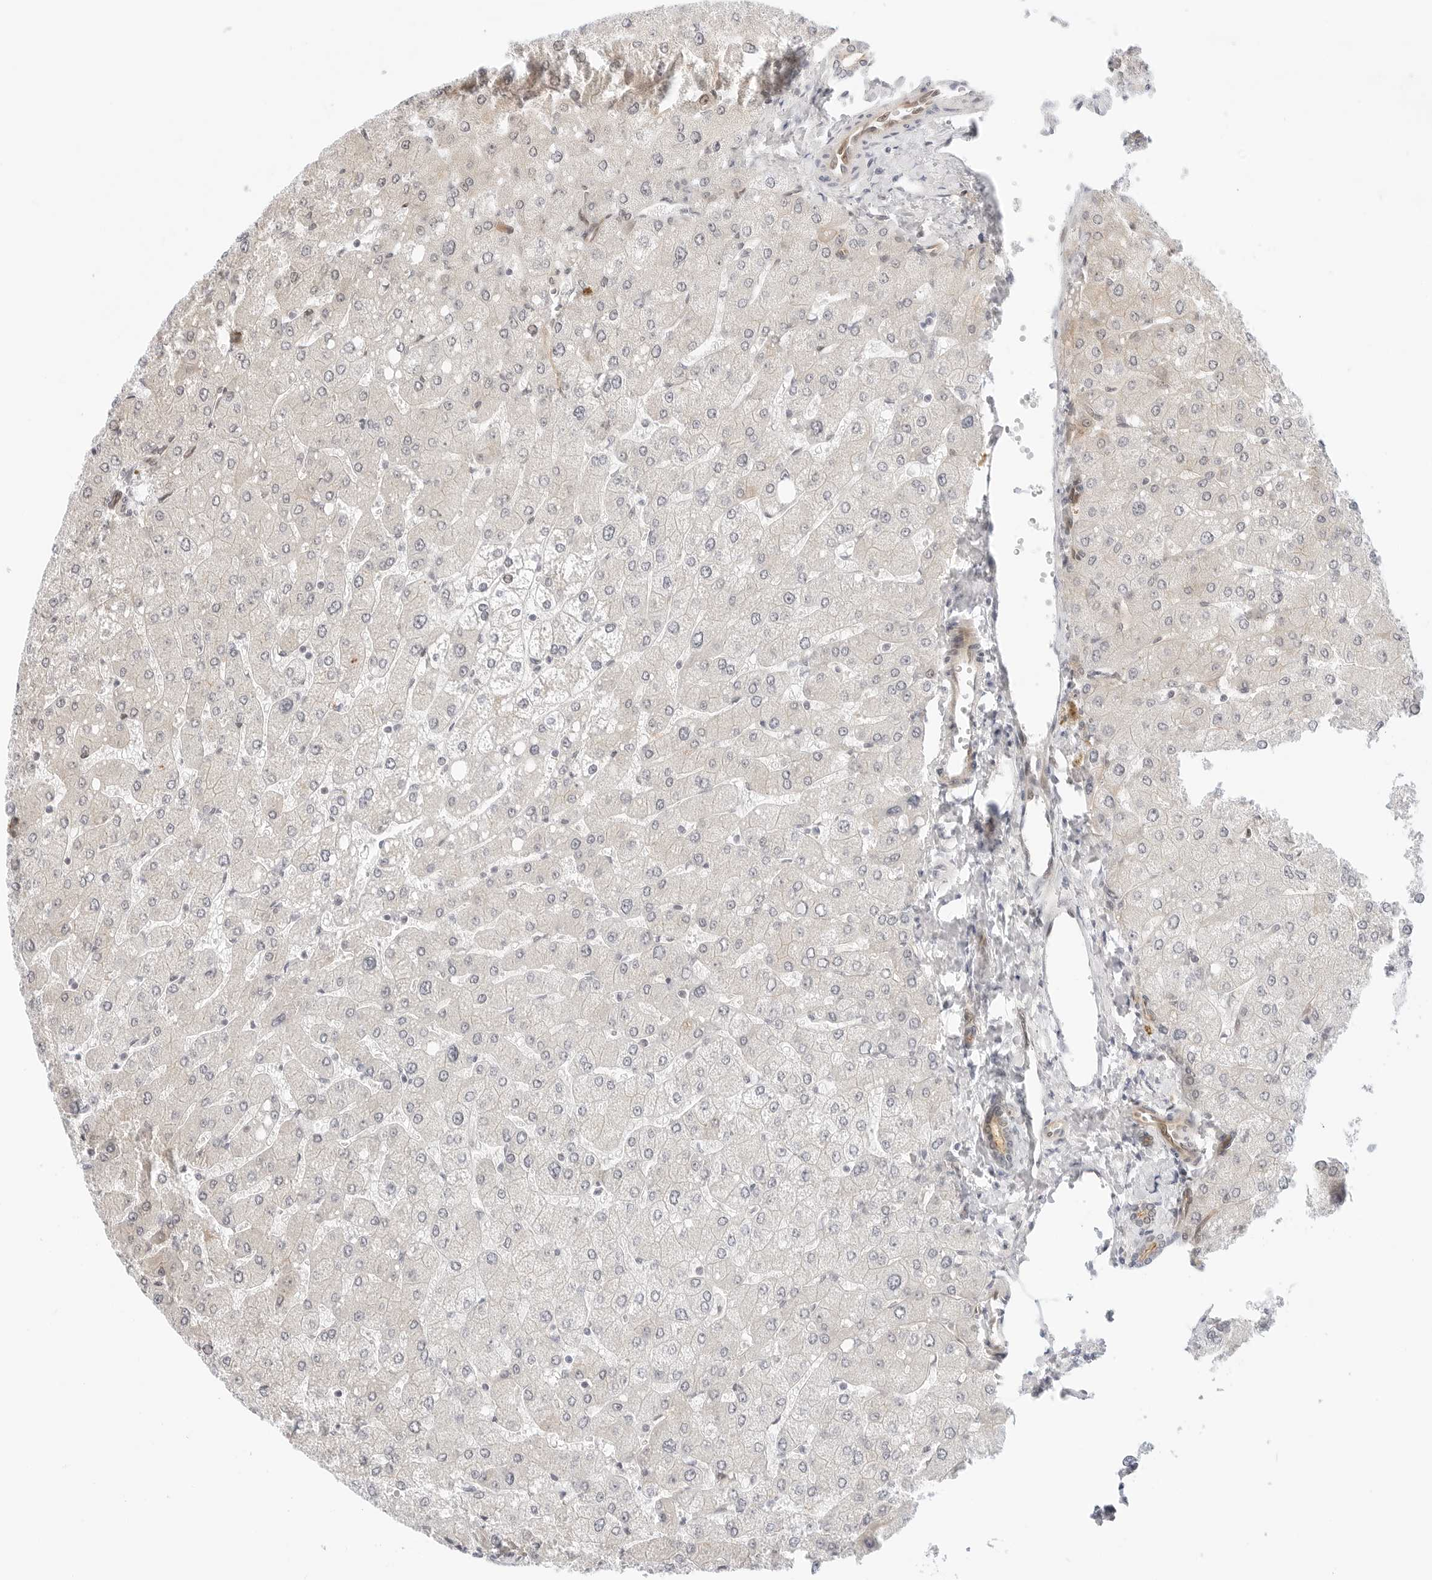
{"staining": {"intensity": "moderate", "quantity": "<25%", "location": "cytoplasmic/membranous"}, "tissue": "liver", "cell_type": "Cholangiocytes", "image_type": "normal", "snomed": [{"axis": "morphology", "description": "Normal tissue, NOS"}, {"axis": "topography", "description": "Liver"}], "caption": "The micrograph shows a brown stain indicating the presence of a protein in the cytoplasmic/membranous of cholangiocytes in liver.", "gene": "ZNF613", "patient": {"sex": "male", "age": 55}}